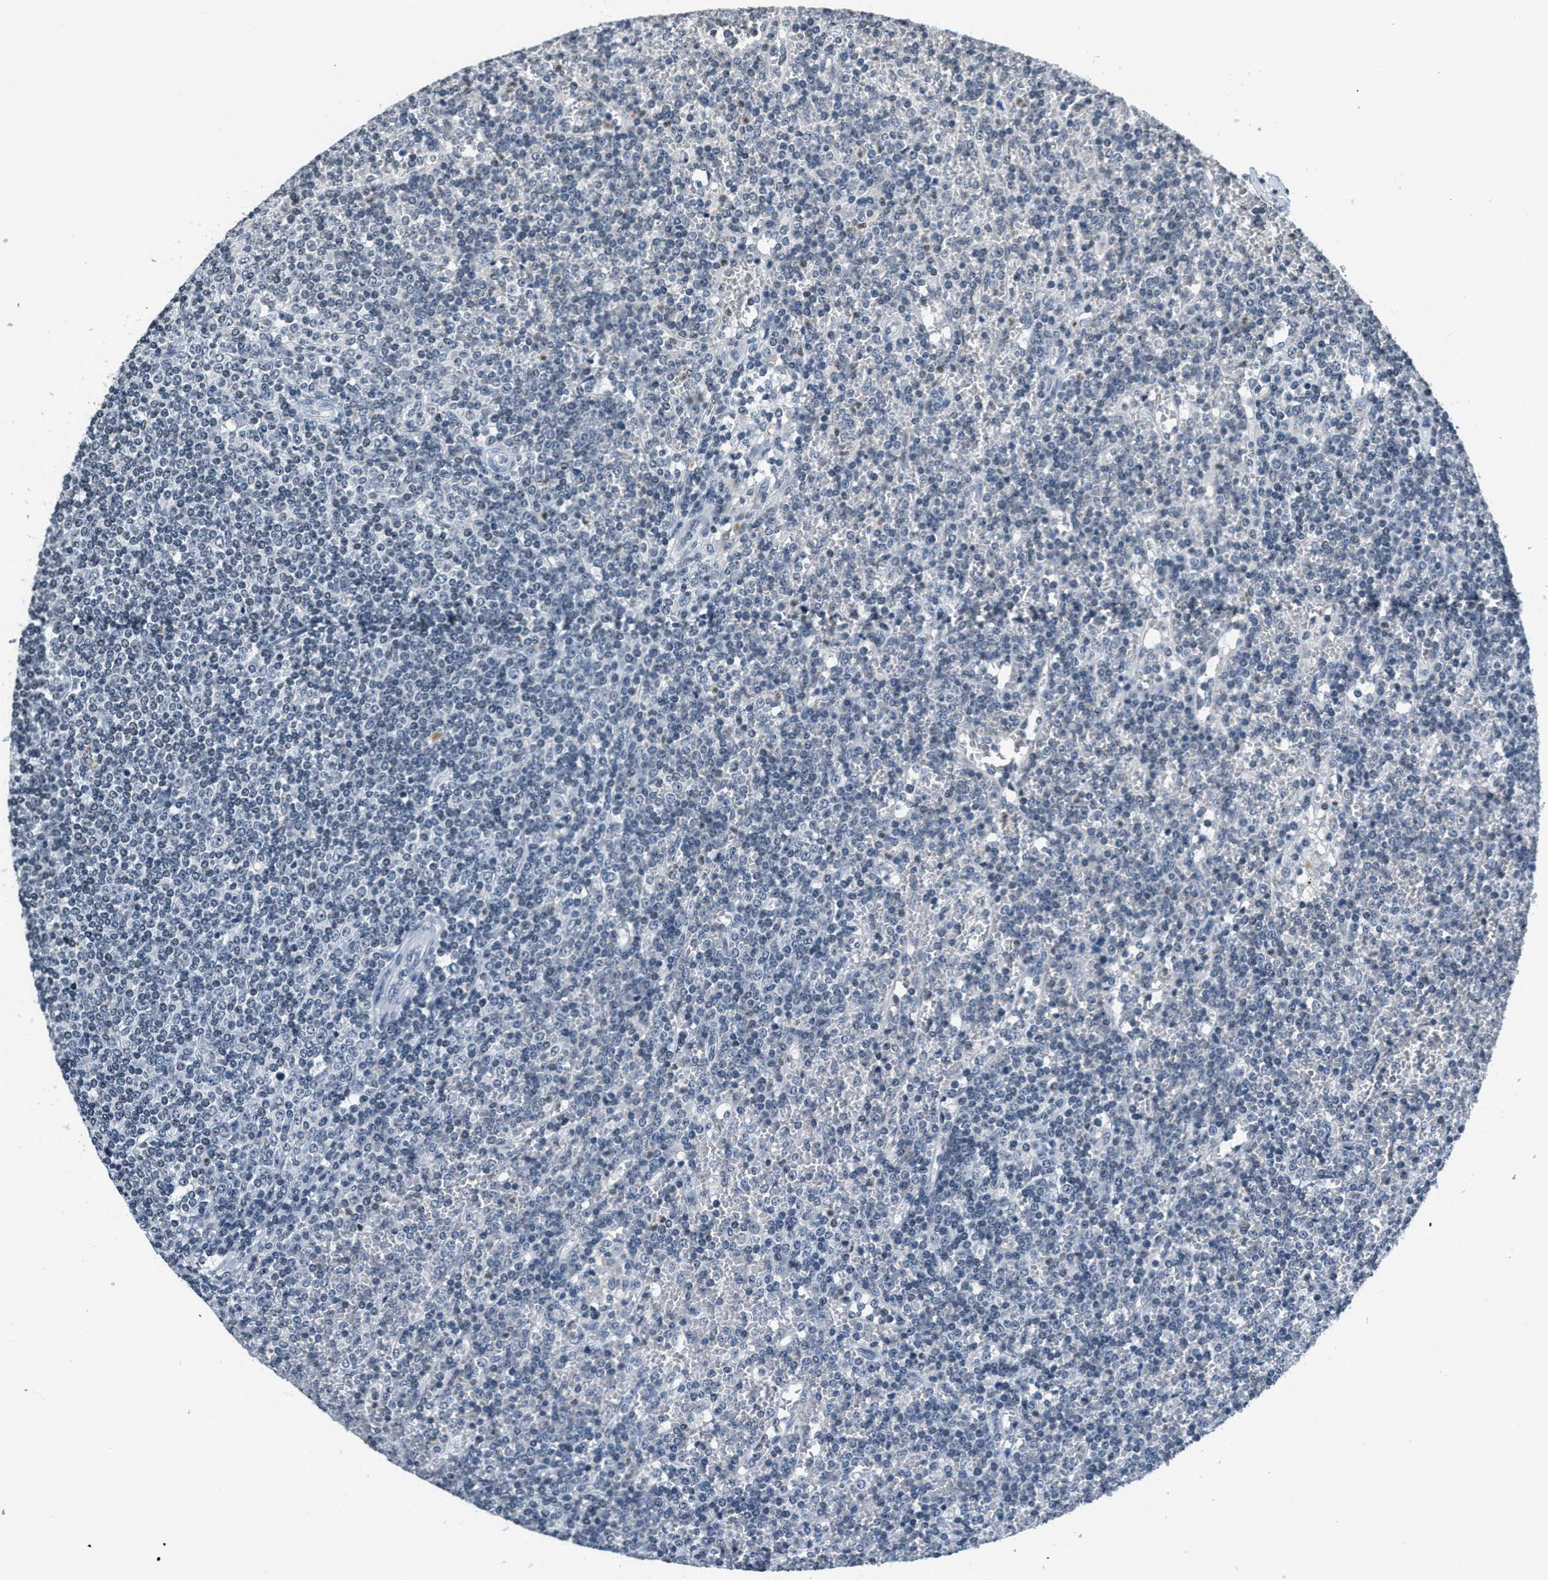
{"staining": {"intensity": "negative", "quantity": "none", "location": "none"}, "tissue": "lymphoma", "cell_type": "Tumor cells", "image_type": "cancer", "snomed": [{"axis": "morphology", "description": "Malignant lymphoma, non-Hodgkin's type, Low grade"}, {"axis": "topography", "description": "Spleen"}], "caption": "Low-grade malignant lymphoma, non-Hodgkin's type stained for a protein using IHC reveals no staining tumor cells.", "gene": "CA4", "patient": {"sex": "female", "age": 19}}